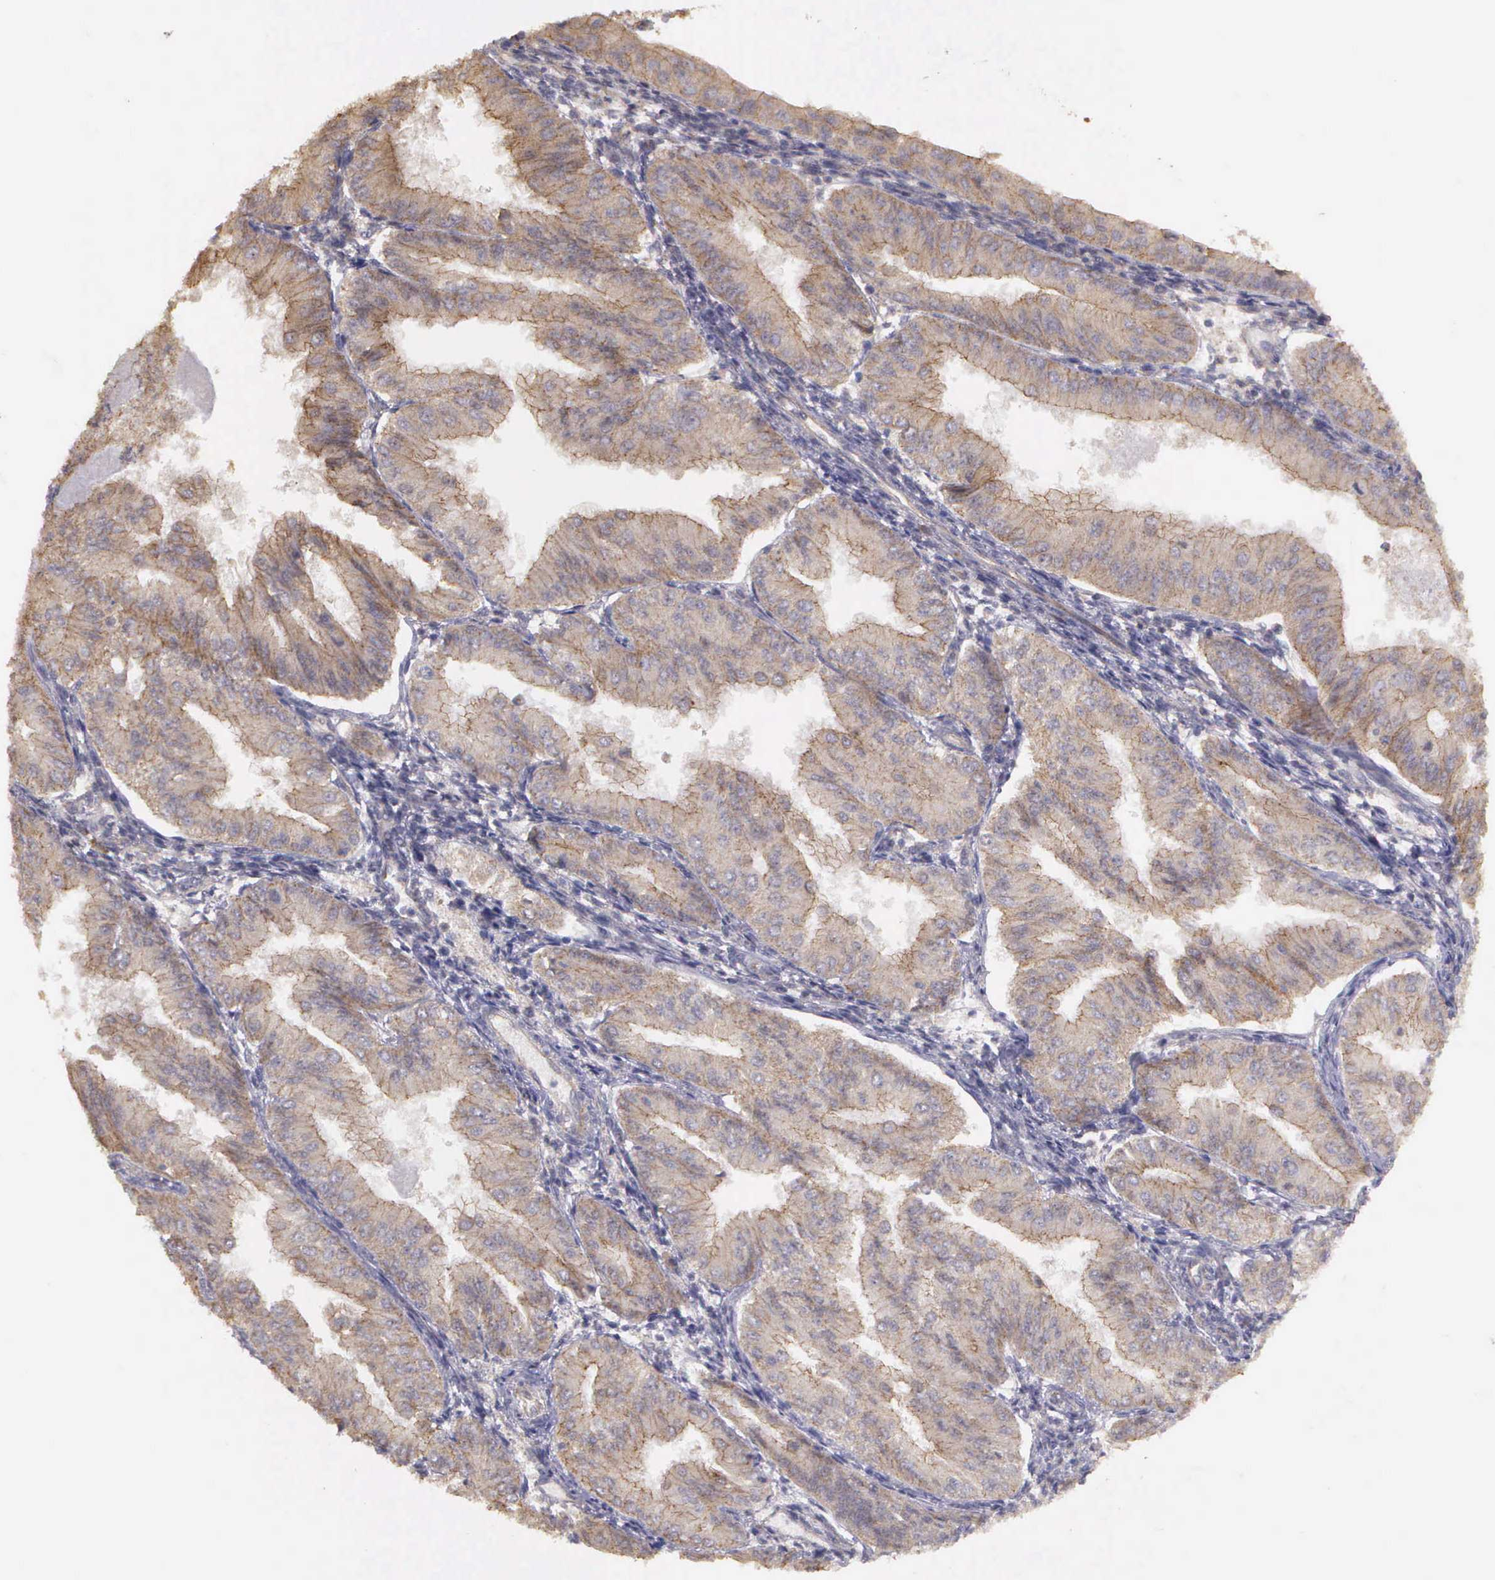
{"staining": {"intensity": "moderate", "quantity": ">75%", "location": "cytoplasmic/membranous"}, "tissue": "endometrial cancer", "cell_type": "Tumor cells", "image_type": "cancer", "snomed": [{"axis": "morphology", "description": "Adenocarcinoma, NOS"}, {"axis": "topography", "description": "Endometrium"}], "caption": "High-magnification brightfield microscopy of endometrial cancer stained with DAB (brown) and counterstained with hematoxylin (blue). tumor cells exhibit moderate cytoplasmic/membranous staining is appreciated in about>75% of cells.", "gene": "EIF5", "patient": {"sex": "female", "age": 53}}